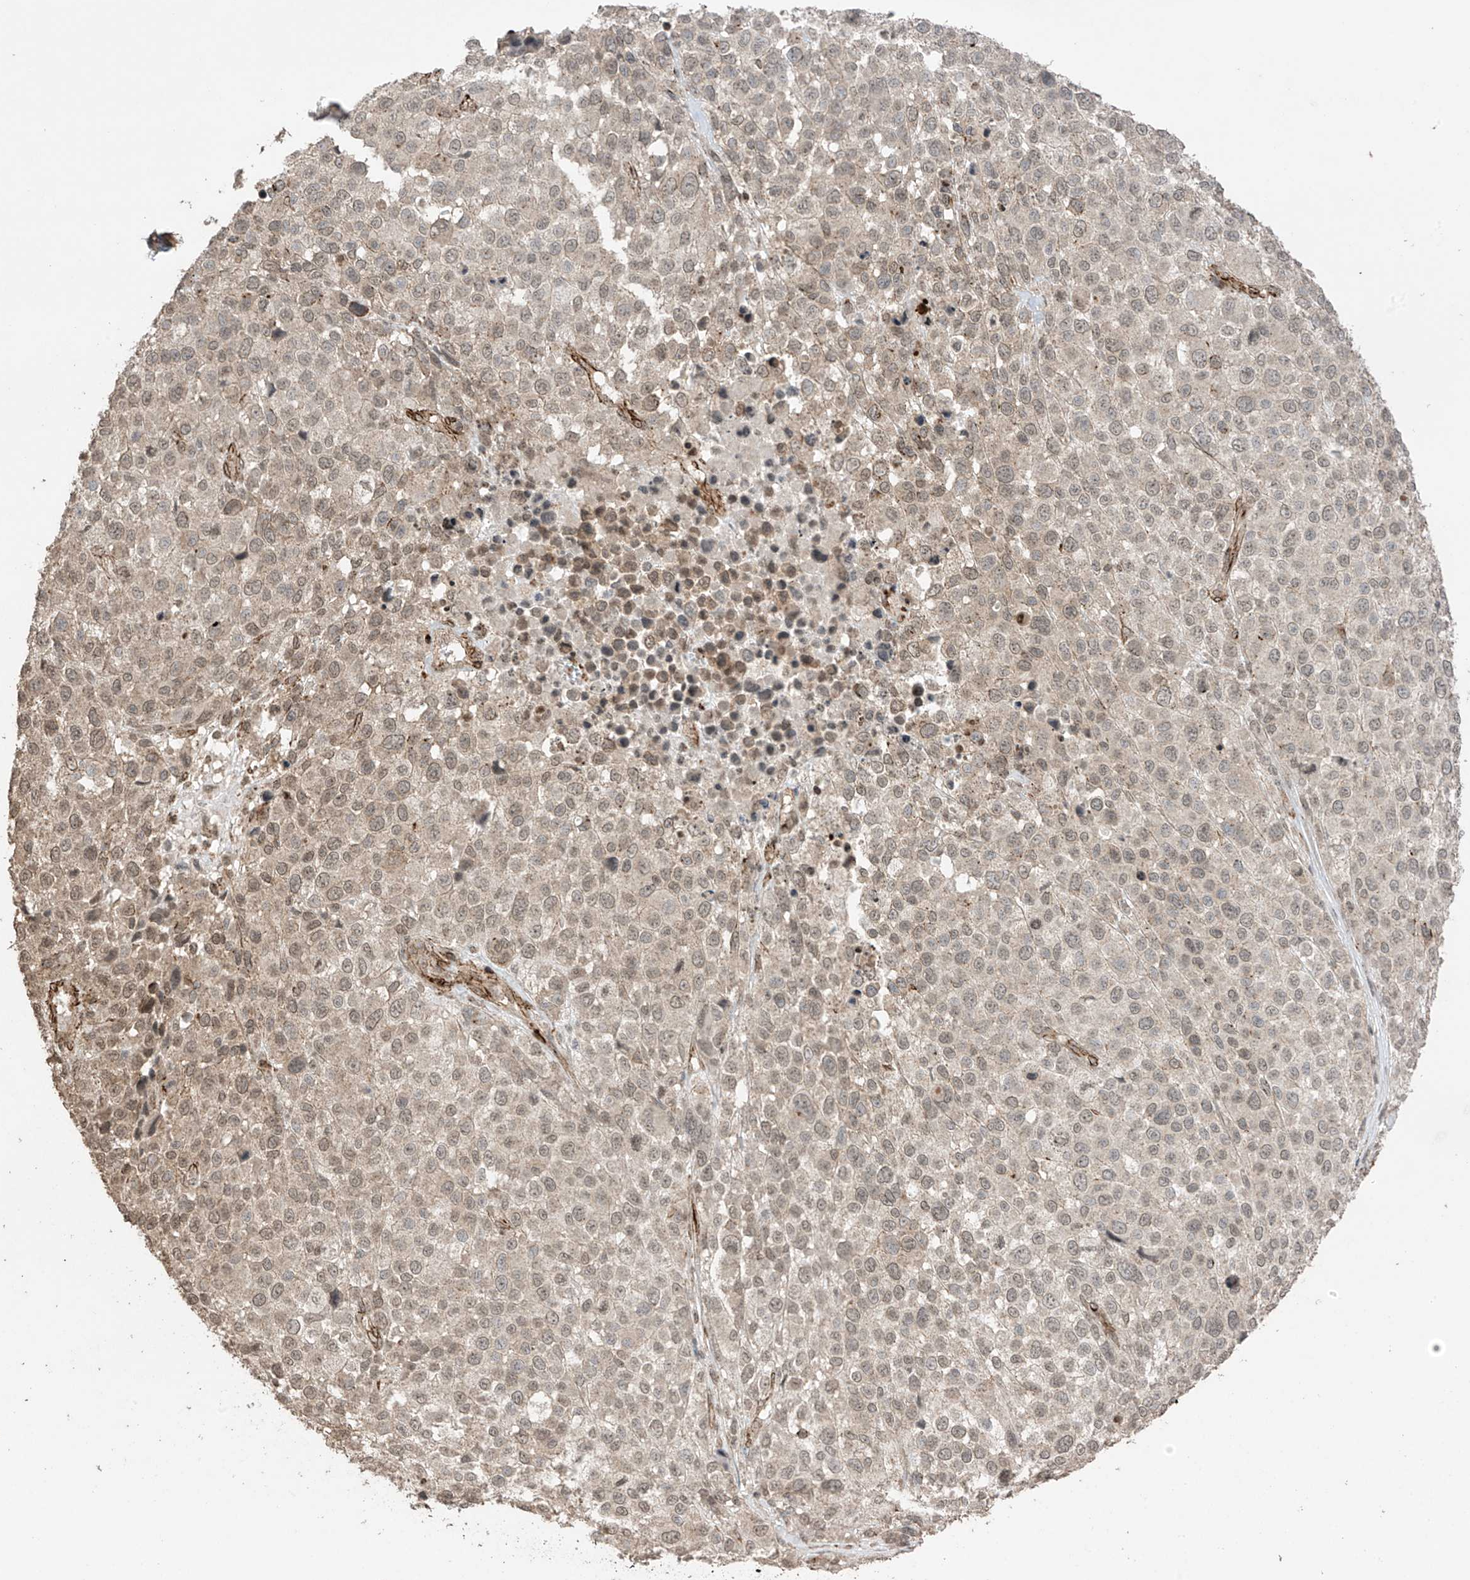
{"staining": {"intensity": "weak", "quantity": "25%-75%", "location": "cytoplasmic/membranous,nuclear"}, "tissue": "melanoma", "cell_type": "Tumor cells", "image_type": "cancer", "snomed": [{"axis": "morphology", "description": "Malignant melanoma, NOS"}, {"axis": "topography", "description": "Skin of trunk"}], "caption": "An immunohistochemistry histopathology image of tumor tissue is shown. Protein staining in brown shows weak cytoplasmic/membranous and nuclear positivity in melanoma within tumor cells.", "gene": "TTLL5", "patient": {"sex": "male", "age": 71}}